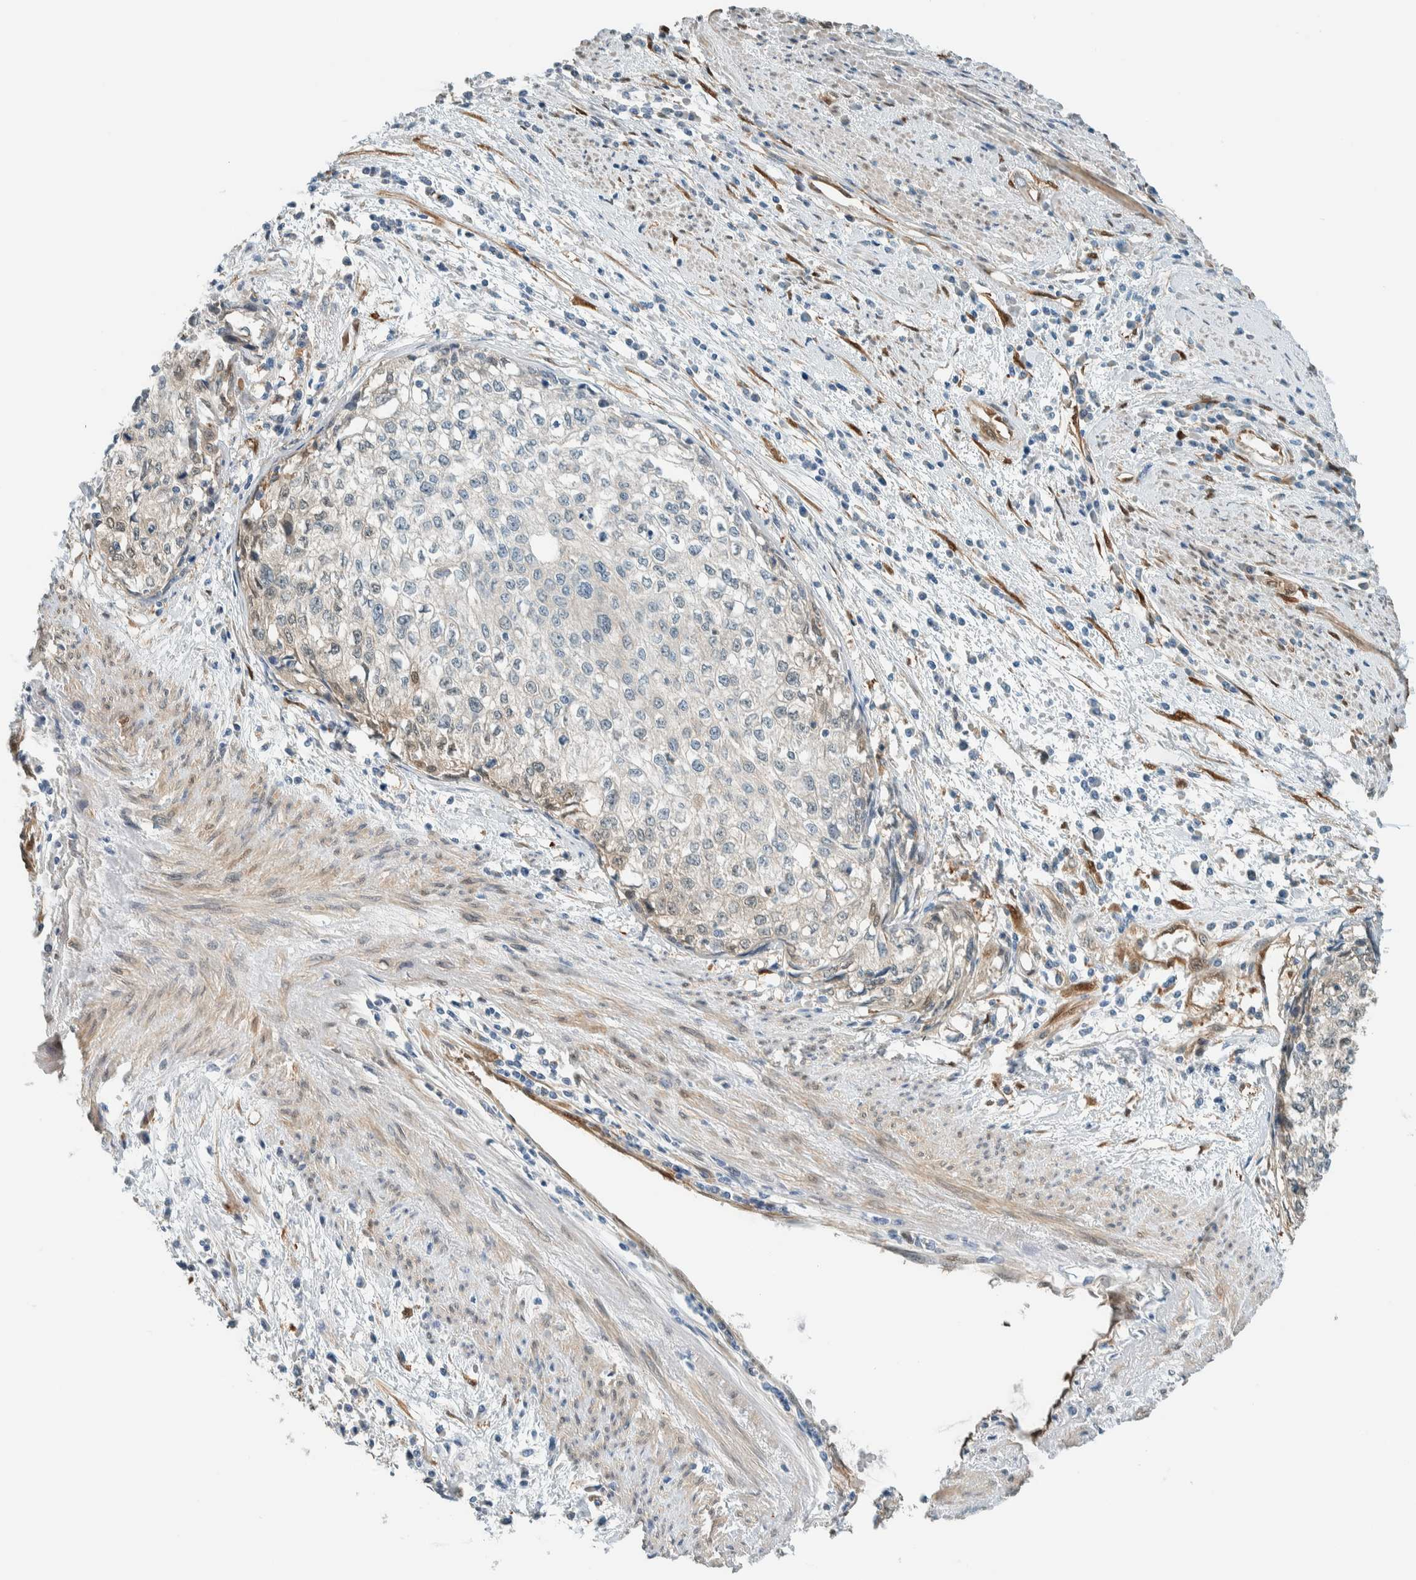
{"staining": {"intensity": "negative", "quantity": "none", "location": "none"}, "tissue": "cervical cancer", "cell_type": "Tumor cells", "image_type": "cancer", "snomed": [{"axis": "morphology", "description": "Squamous cell carcinoma, NOS"}, {"axis": "topography", "description": "Cervix"}], "caption": "This is an immunohistochemistry (IHC) micrograph of squamous cell carcinoma (cervical). There is no expression in tumor cells.", "gene": "NXN", "patient": {"sex": "female", "age": 57}}